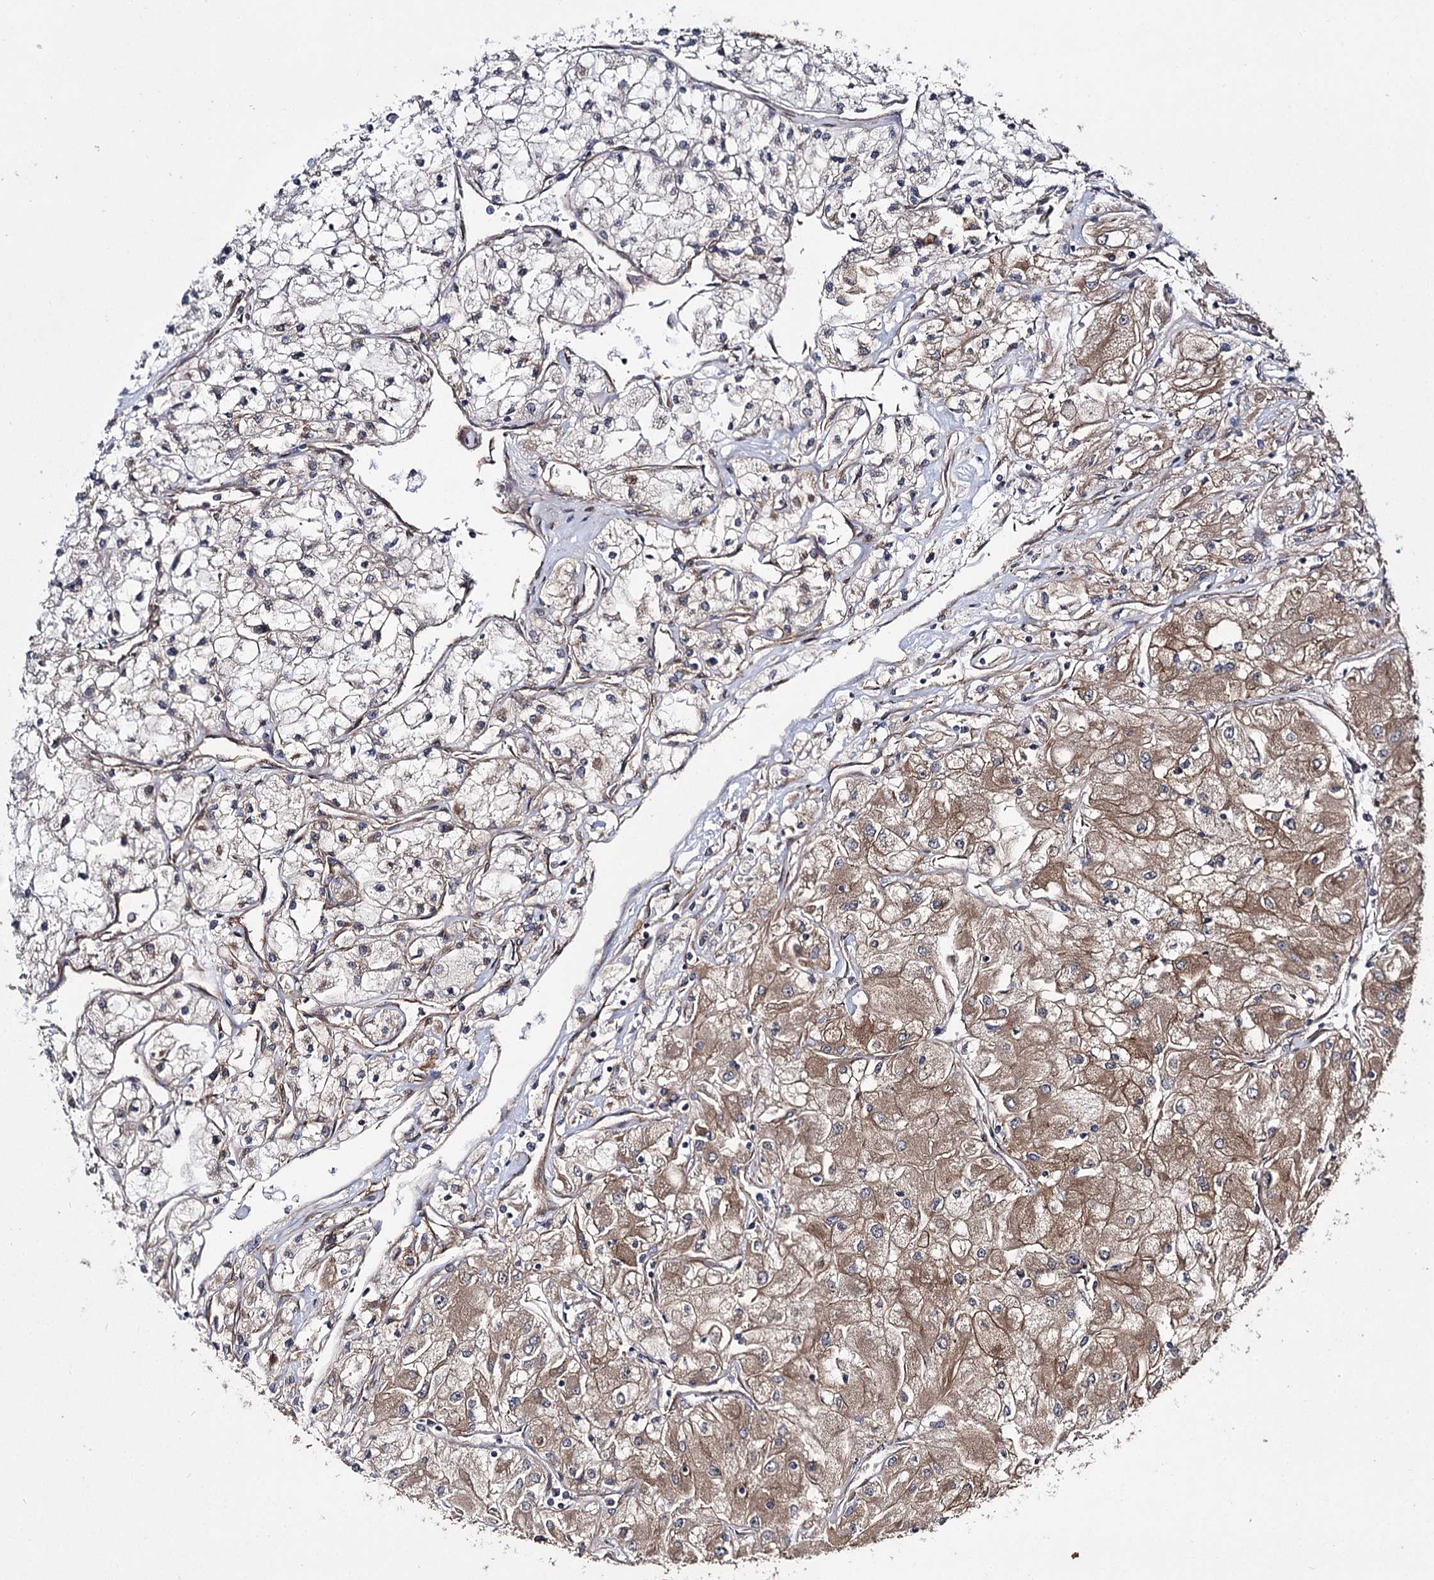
{"staining": {"intensity": "moderate", "quantity": ">75%", "location": "cytoplasmic/membranous"}, "tissue": "renal cancer", "cell_type": "Tumor cells", "image_type": "cancer", "snomed": [{"axis": "morphology", "description": "Adenocarcinoma, NOS"}, {"axis": "topography", "description": "Kidney"}], "caption": "The immunohistochemical stain highlights moderate cytoplasmic/membranous staining in tumor cells of renal cancer tissue.", "gene": "MYO1C", "patient": {"sex": "male", "age": 80}}